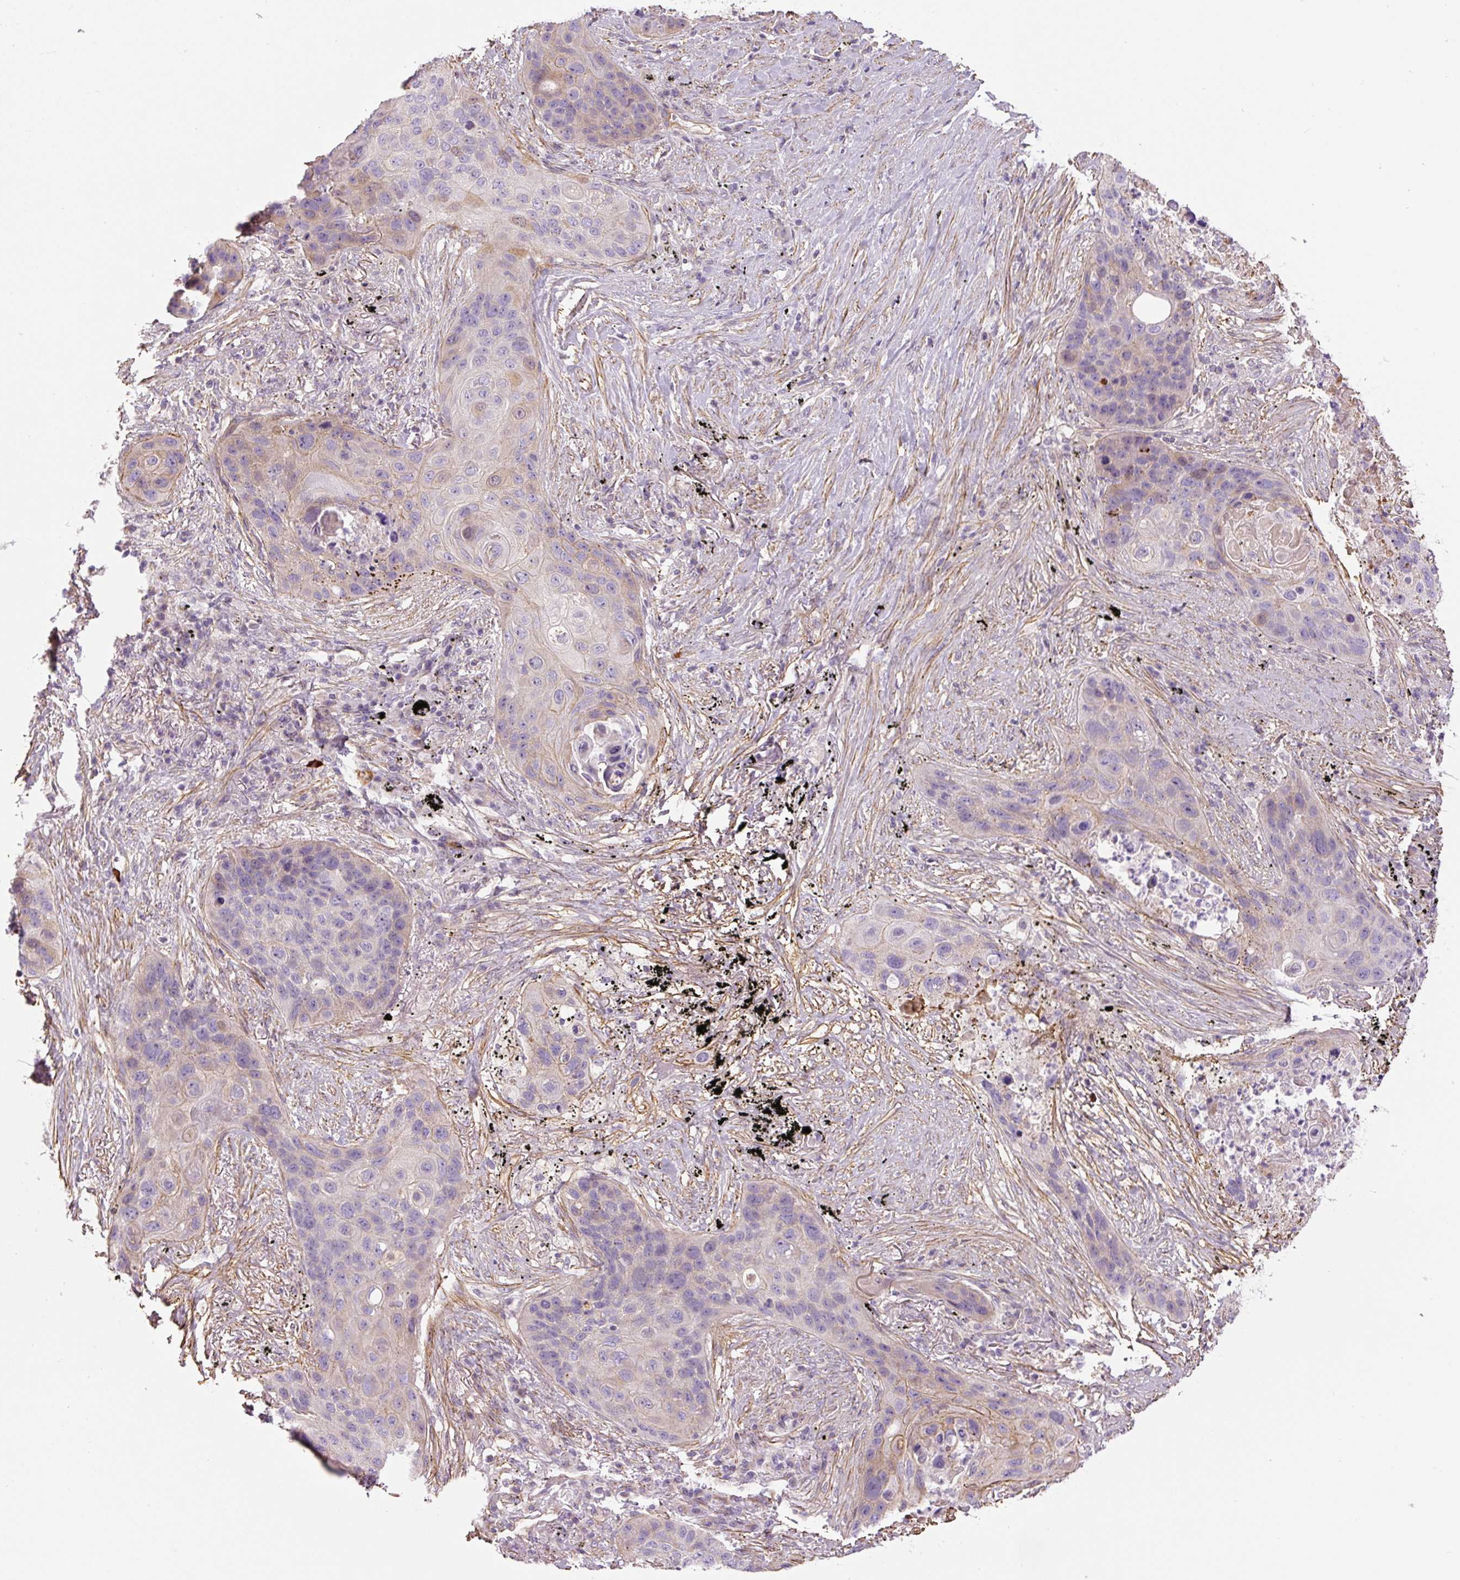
{"staining": {"intensity": "negative", "quantity": "none", "location": "none"}, "tissue": "lung cancer", "cell_type": "Tumor cells", "image_type": "cancer", "snomed": [{"axis": "morphology", "description": "Squamous cell carcinoma, NOS"}, {"axis": "topography", "description": "Lung"}], "caption": "The image shows no significant expression in tumor cells of lung squamous cell carcinoma.", "gene": "CCNI2", "patient": {"sex": "female", "age": 63}}